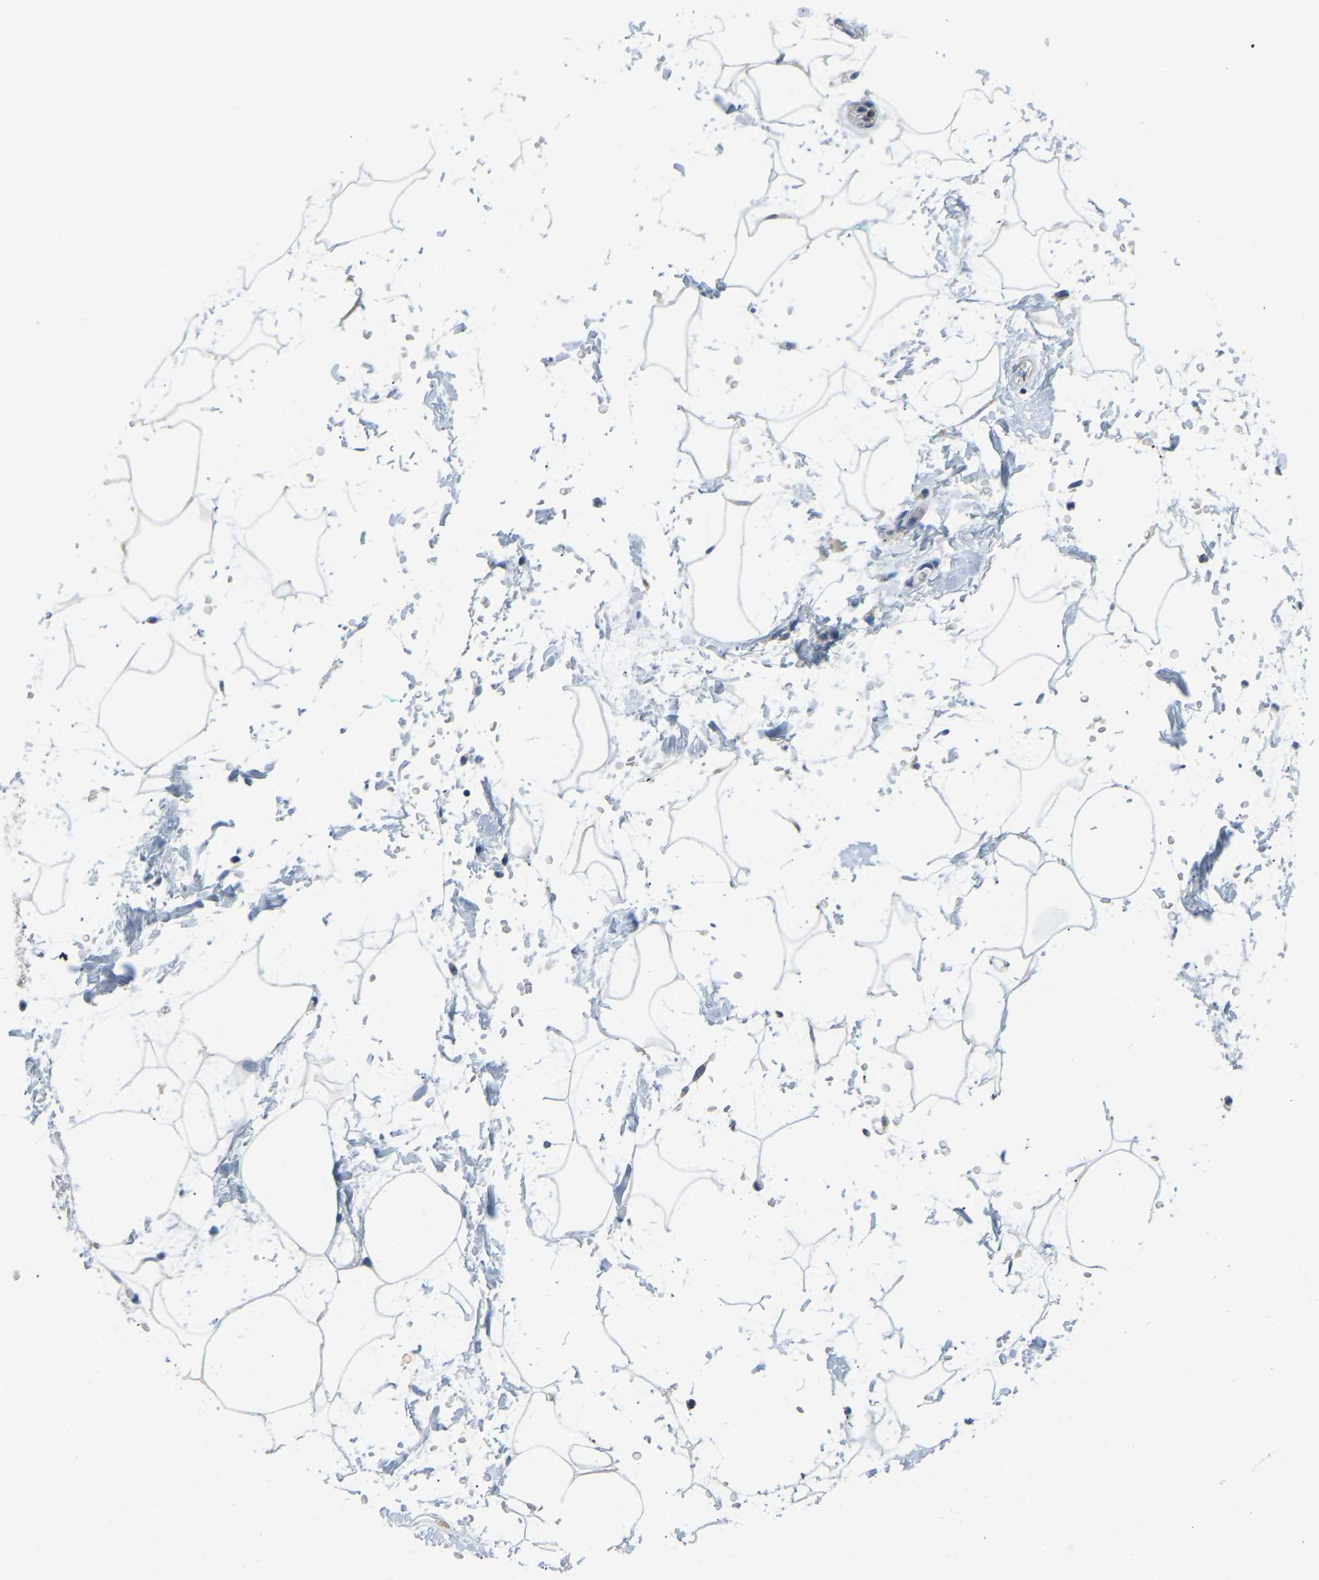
{"staining": {"intensity": "weak", "quantity": "<25%", "location": "cytoplasmic/membranous"}, "tissue": "adipose tissue", "cell_type": "Adipocytes", "image_type": "normal", "snomed": [{"axis": "morphology", "description": "Normal tissue, NOS"}, {"axis": "topography", "description": "Soft tissue"}], "caption": "High power microscopy photomicrograph of an immunohistochemistry (IHC) photomicrograph of unremarkable adipose tissue, revealing no significant staining in adipocytes.", "gene": "SND1", "patient": {"sex": "male", "age": 72}}